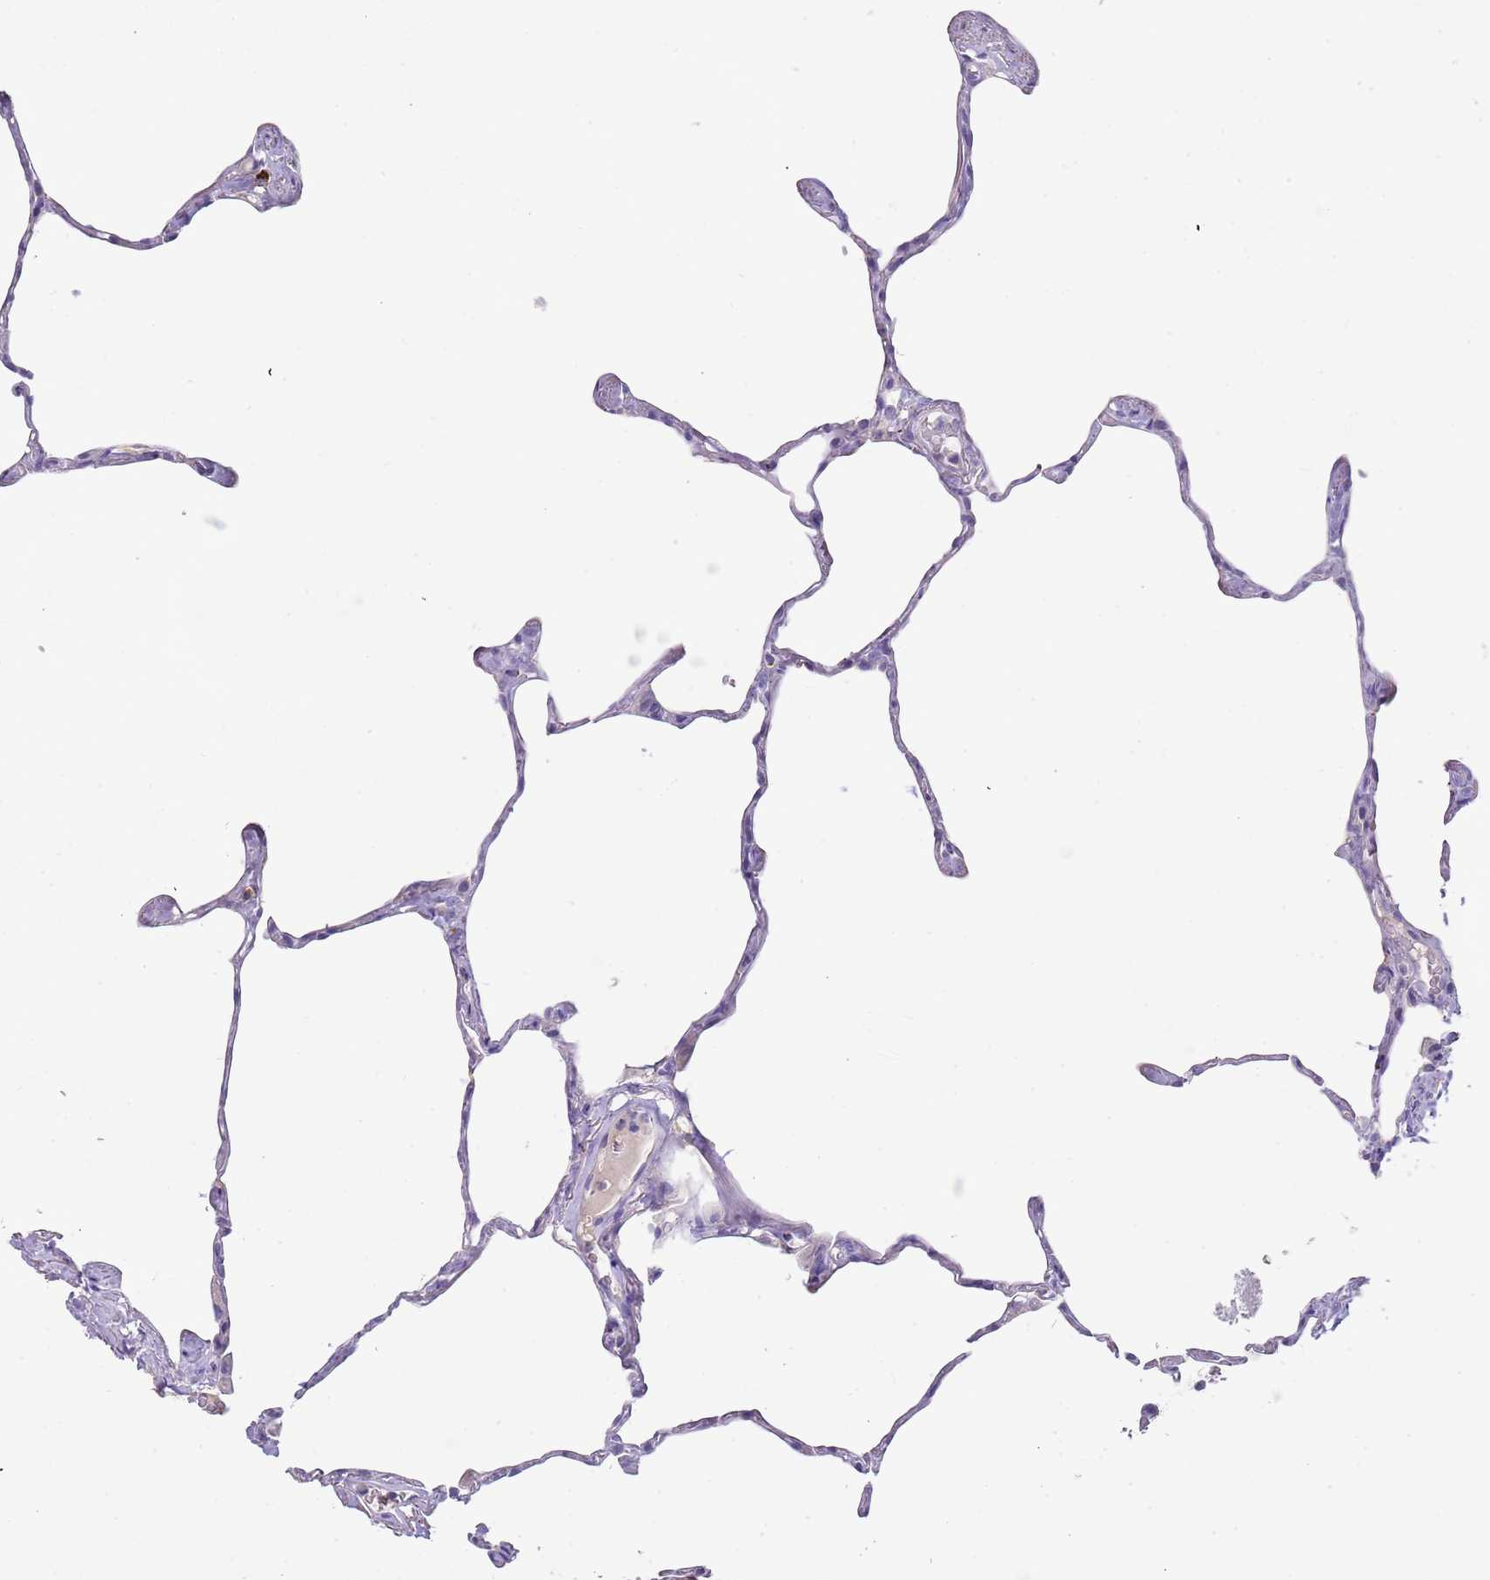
{"staining": {"intensity": "negative", "quantity": "none", "location": "none"}, "tissue": "lung", "cell_type": "Alveolar cells", "image_type": "normal", "snomed": [{"axis": "morphology", "description": "Normal tissue, NOS"}, {"axis": "topography", "description": "Lung"}], "caption": "Protein analysis of normal lung displays no significant expression in alveolar cells.", "gene": "LRRN3", "patient": {"sex": "male", "age": 65}}